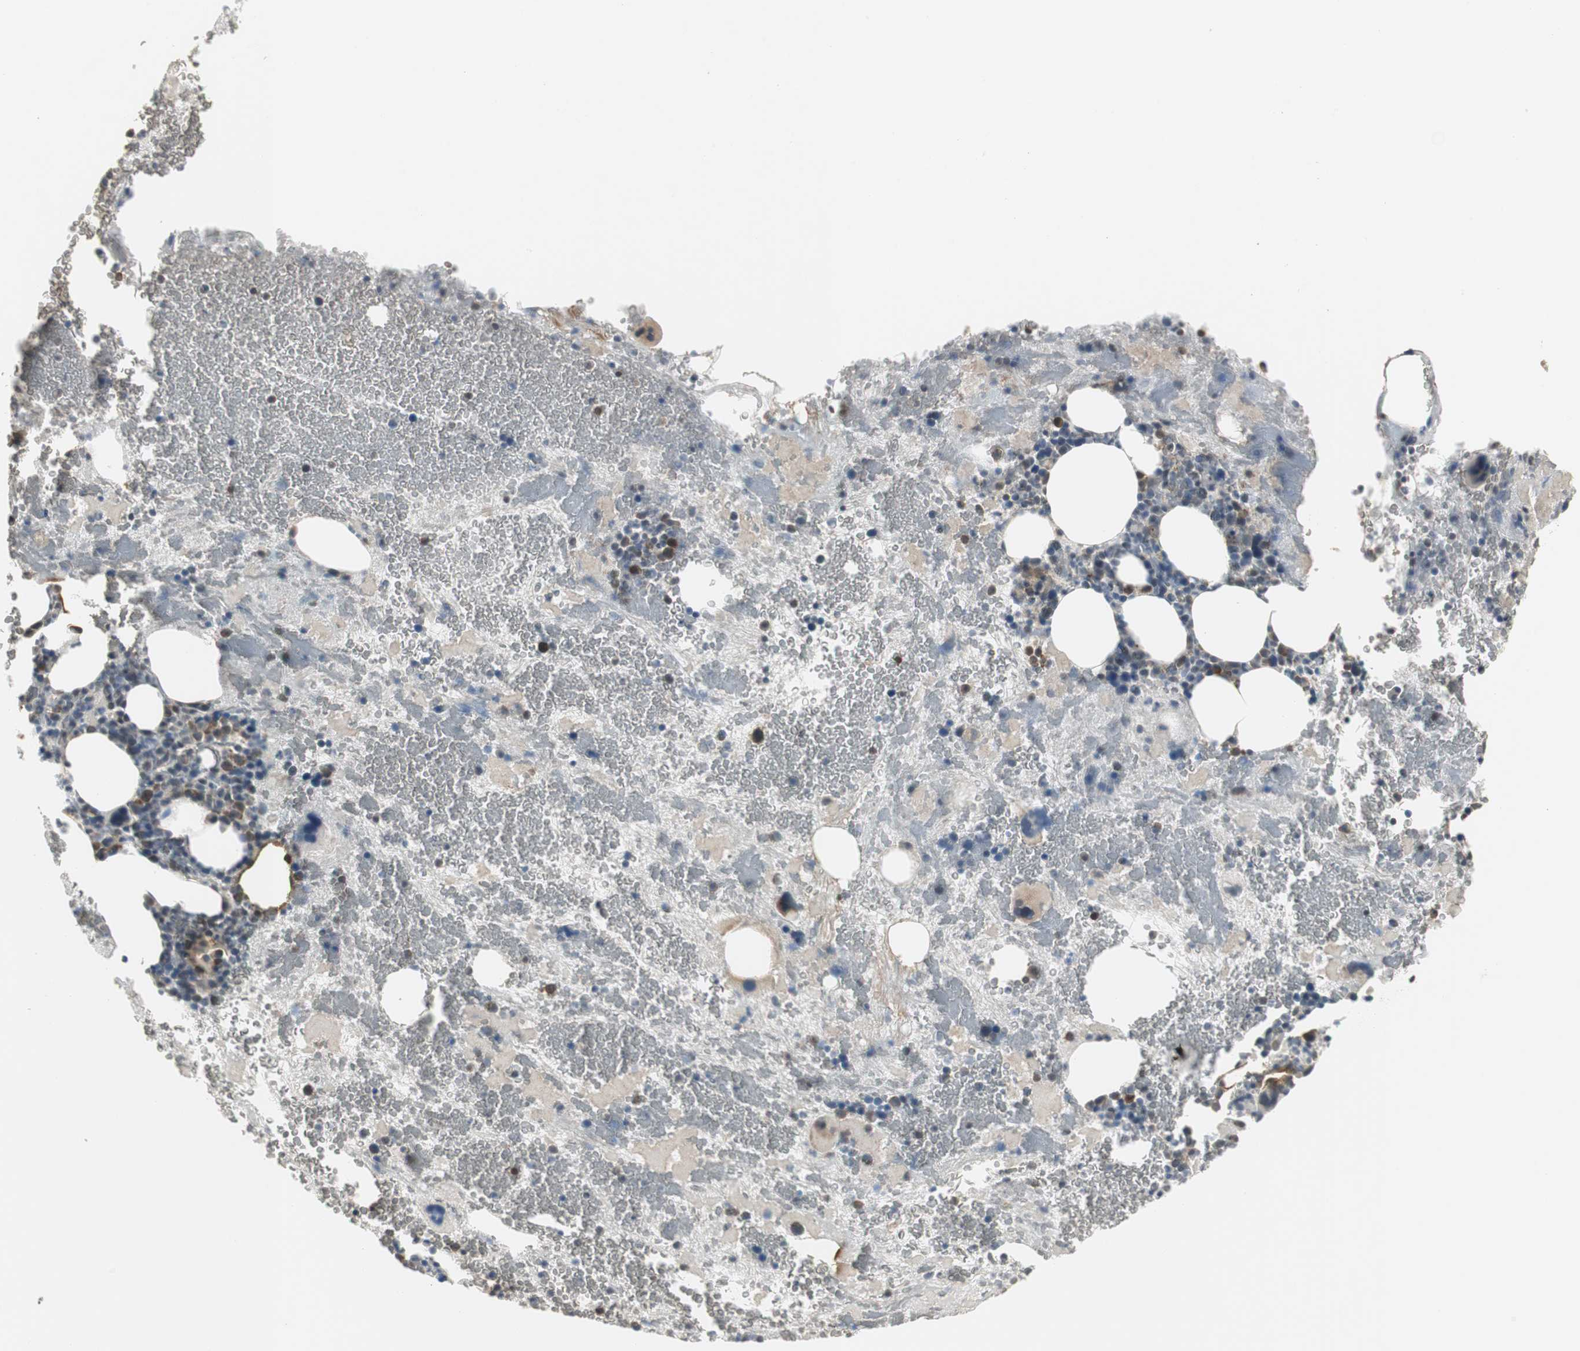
{"staining": {"intensity": "moderate", "quantity": "25%-75%", "location": "cytoplasmic/membranous"}, "tissue": "bone marrow", "cell_type": "Hematopoietic cells", "image_type": "normal", "snomed": [{"axis": "morphology", "description": "Normal tissue, NOS"}, {"axis": "topography", "description": "Bone marrow"}], "caption": "Immunohistochemistry of unremarkable human bone marrow displays medium levels of moderate cytoplasmic/membranous staining in approximately 25%-75% of hematopoietic cells. Nuclei are stained in blue.", "gene": "CCT5", "patient": {"sex": "male", "age": 76}}